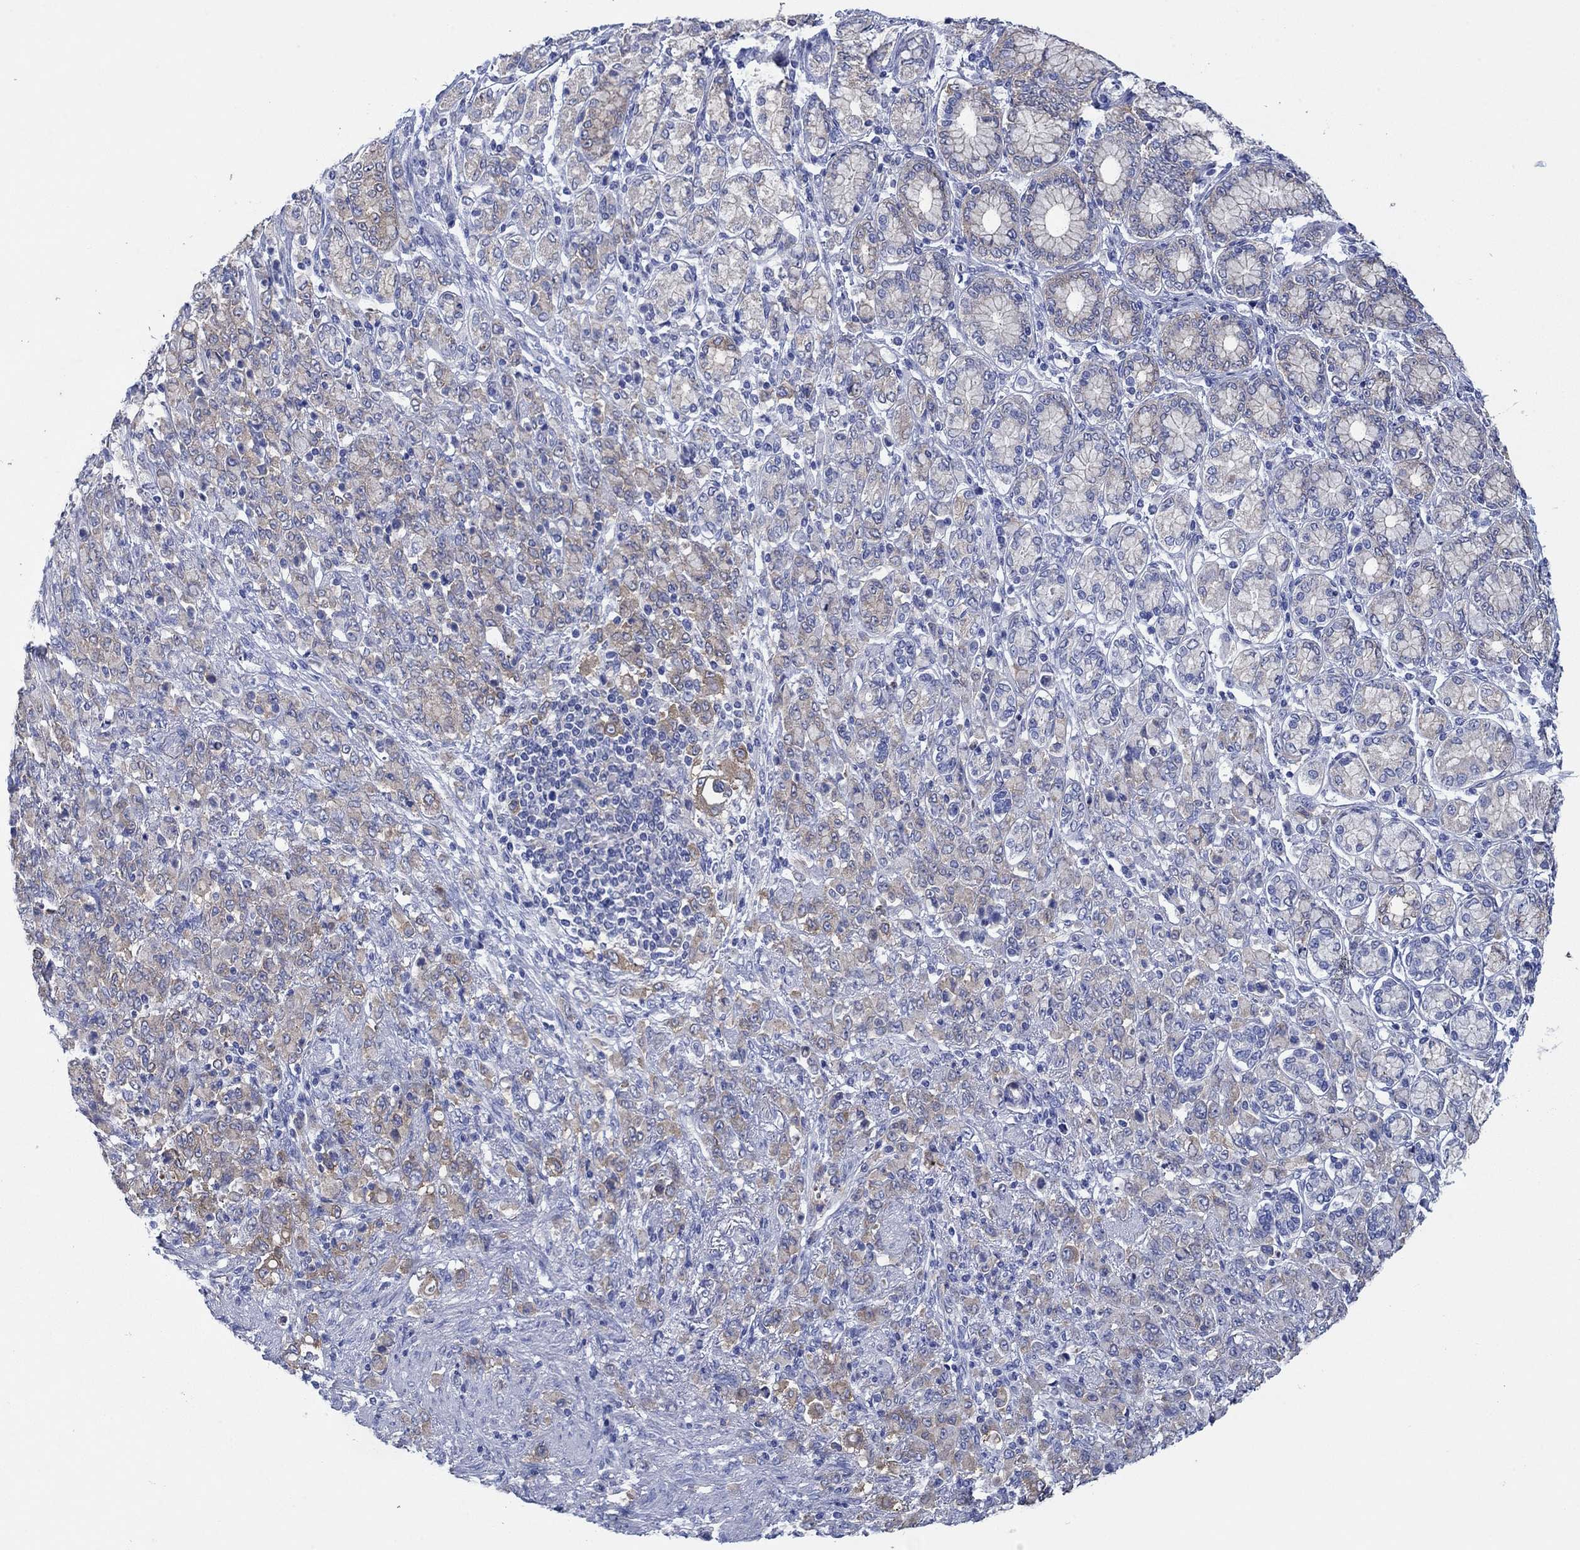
{"staining": {"intensity": "weak", "quantity": "25%-75%", "location": "cytoplasmic/membranous"}, "tissue": "stomach cancer", "cell_type": "Tumor cells", "image_type": "cancer", "snomed": [{"axis": "morphology", "description": "Normal tissue, NOS"}, {"axis": "morphology", "description": "Adenocarcinoma, NOS"}, {"axis": "topography", "description": "Stomach"}], "caption": "Weak cytoplasmic/membranous protein staining is identified in about 25%-75% of tumor cells in adenocarcinoma (stomach).", "gene": "TRIM16", "patient": {"sex": "female", "age": 79}}